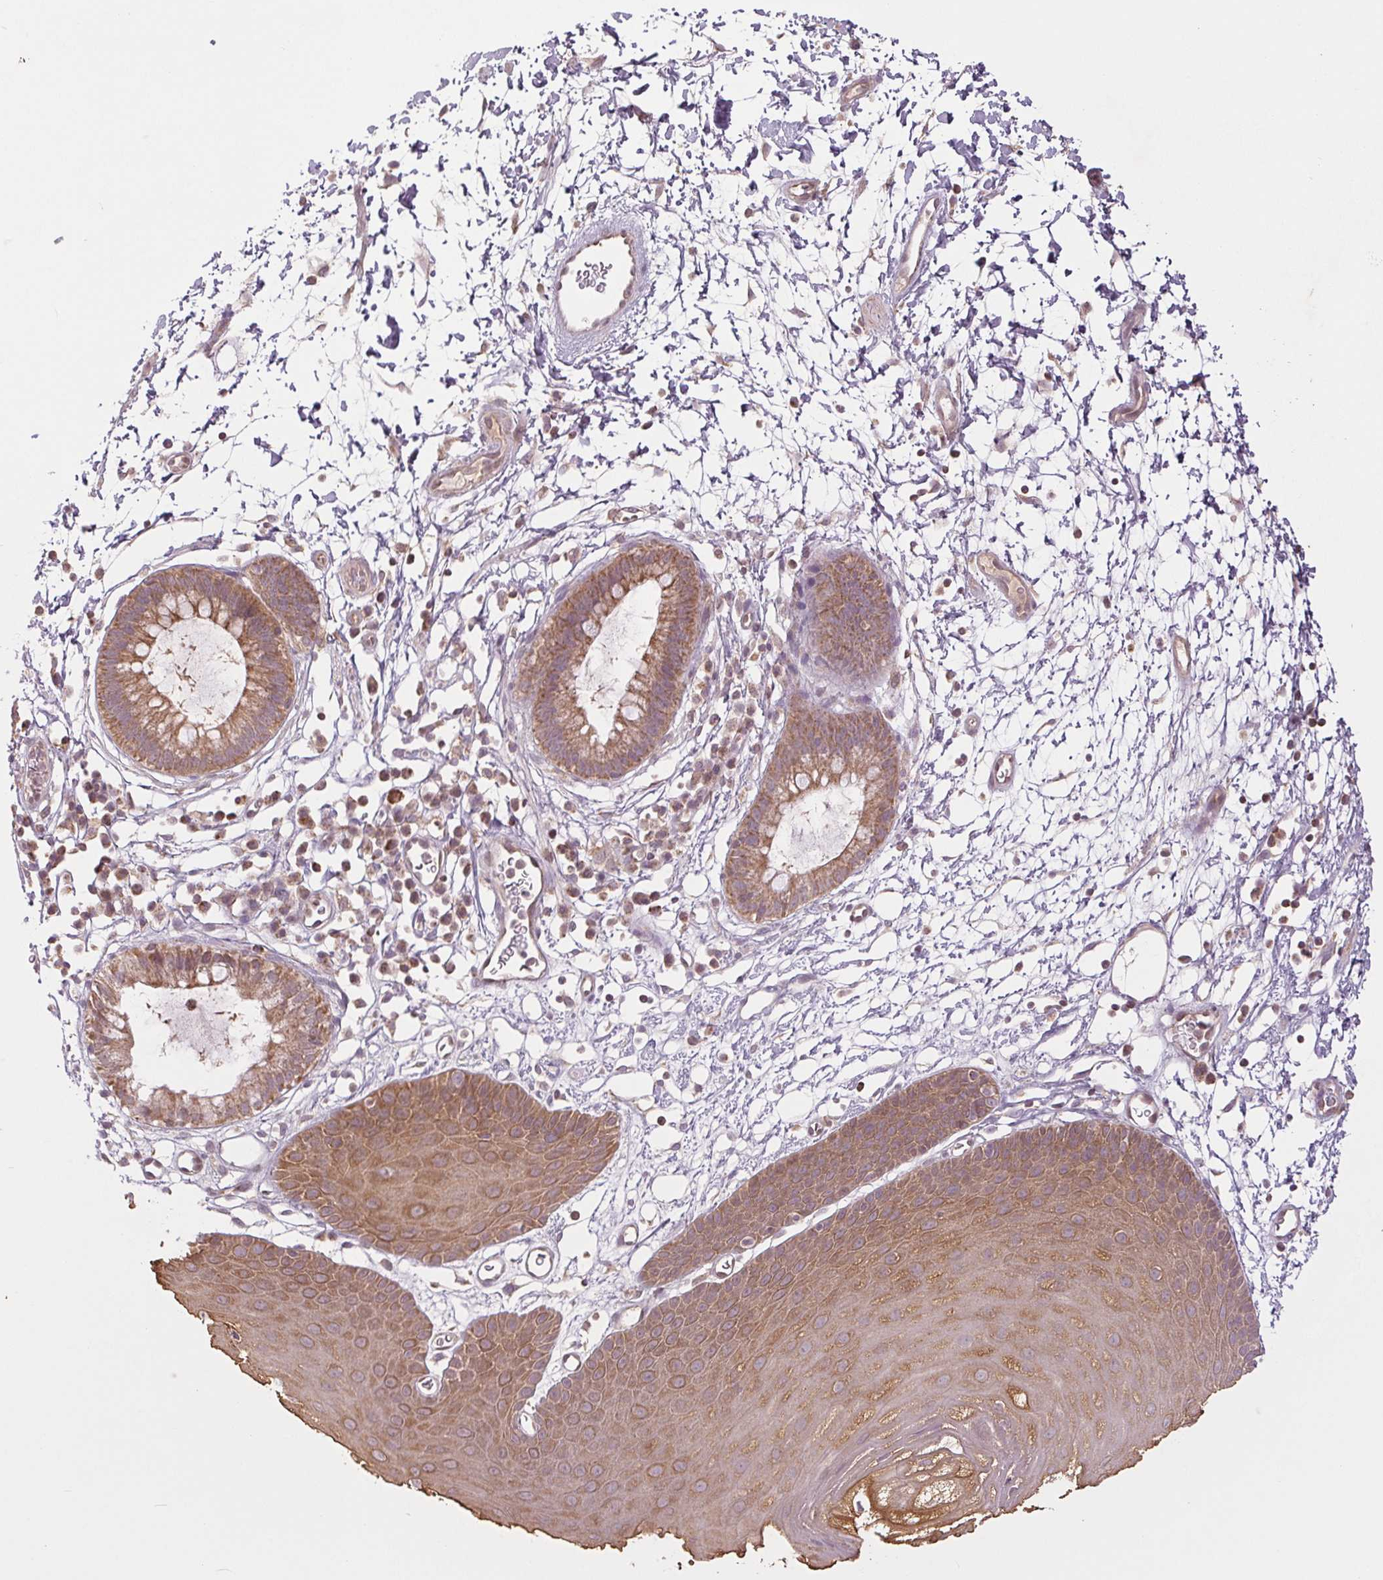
{"staining": {"intensity": "moderate", "quantity": ">75%", "location": "cytoplasmic/membranous"}, "tissue": "skin", "cell_type": "Epidermal cells", "image_type": "normal", "snomed": [{"axis": "morphology", "description": "Normal tissue, NOS"}, {"axis": "topography", "description": "Anal"}], "caption": "IHC (DAB (3,3'-diaminobenzidine)) staining of benign human skin shows moderate cytoplasmic/membranous protein expression in approximately >75% of epidermal cells.", "gene": "MAP3K5", "patient": {"sex": "male", "age": 53}}